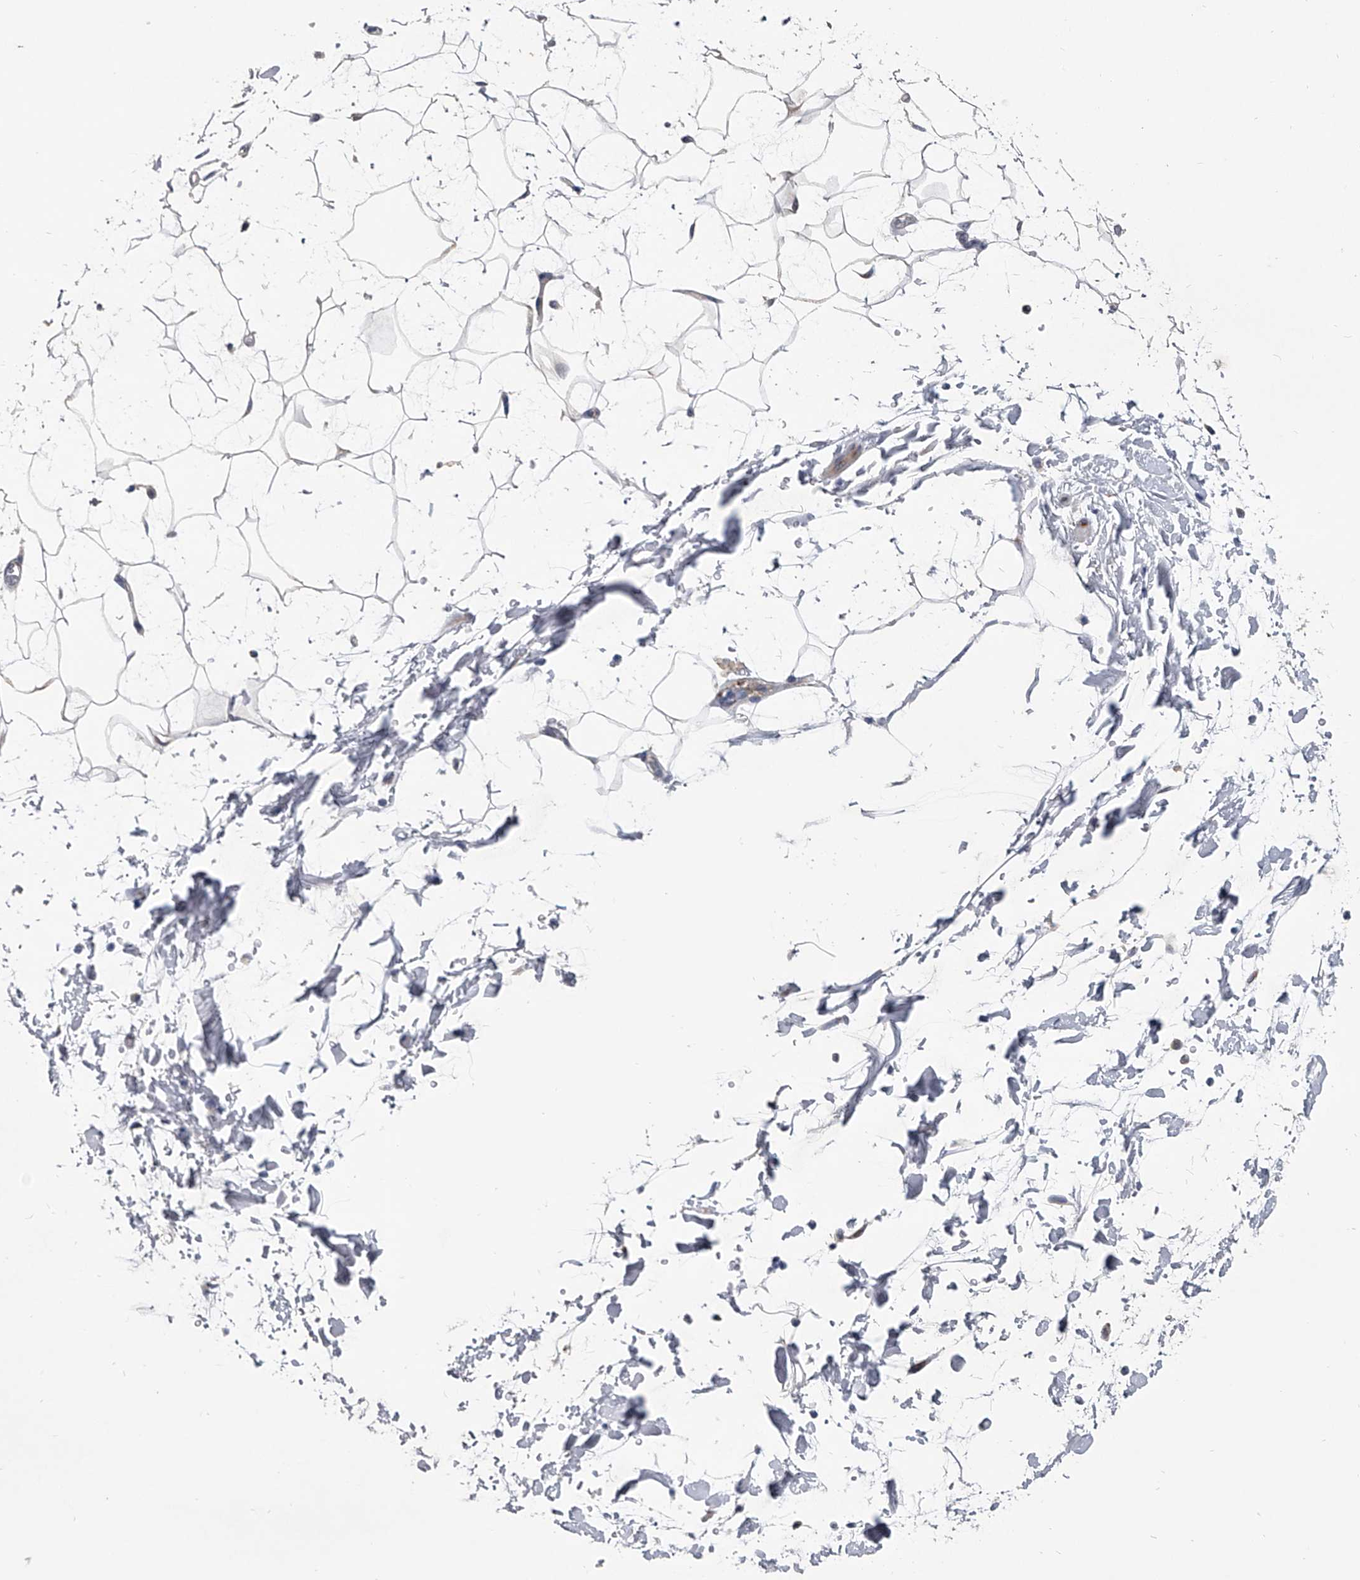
{"staining": {"intensity": "negative", "quantity": "none", "location": "none"}, "tissue": "adipose tissue", "cell_type": "Adipocytes", "image_type": "normal", "snomed": [{"axis": "morphology", "description": "Normal tissue, NOS"}, {"axis": "topography", "description": "Soft tissue"}], "caption": "IHC micrograph of benign adipose tissue: human adipose tissue stained with DAB displays no significant protein staining in adipocytes.", "gene": "SPP1", "patient": {"sex": "male", "age": 72}}